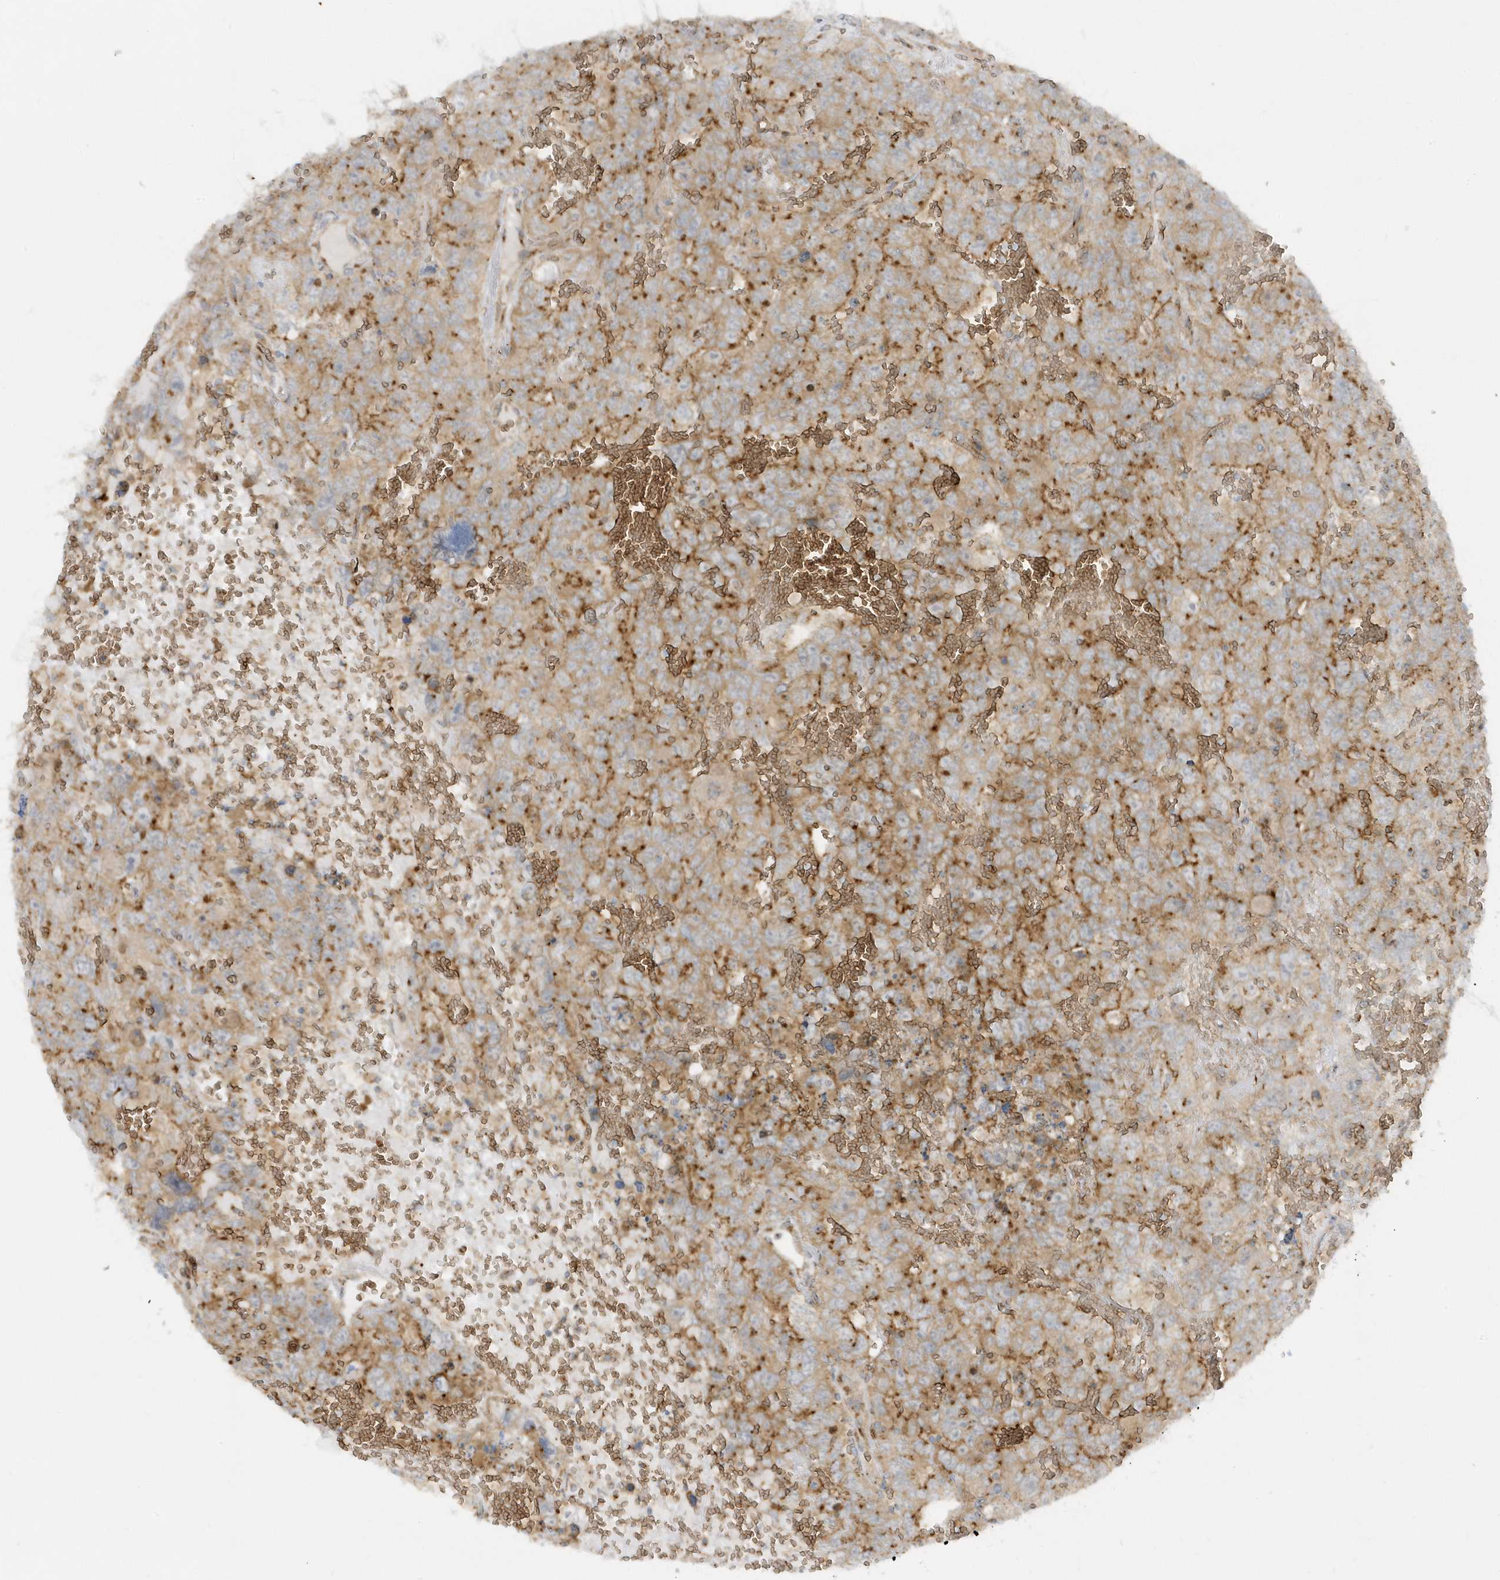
{"staining": {"intensity": "moderate", "quantity": ">75%", "location": "cytoplasmic/membranous"}, "tissue": "testis cancer", "cell_type": "Tumor cells", "image_type": "cancer", "snomed": [{"axis": "morphology", "description": "Carcinoma, Embryonal, NOS"}, {"axis": "topography", "description": "Testis"}], "caption": "A brown stain highlights moderate cytoplasmic/membranous staining of a protein in human testis embryonal carcinoma tumor cells.", "gene": "RPP40", "patient": {"sex": "male", "age": 45}}